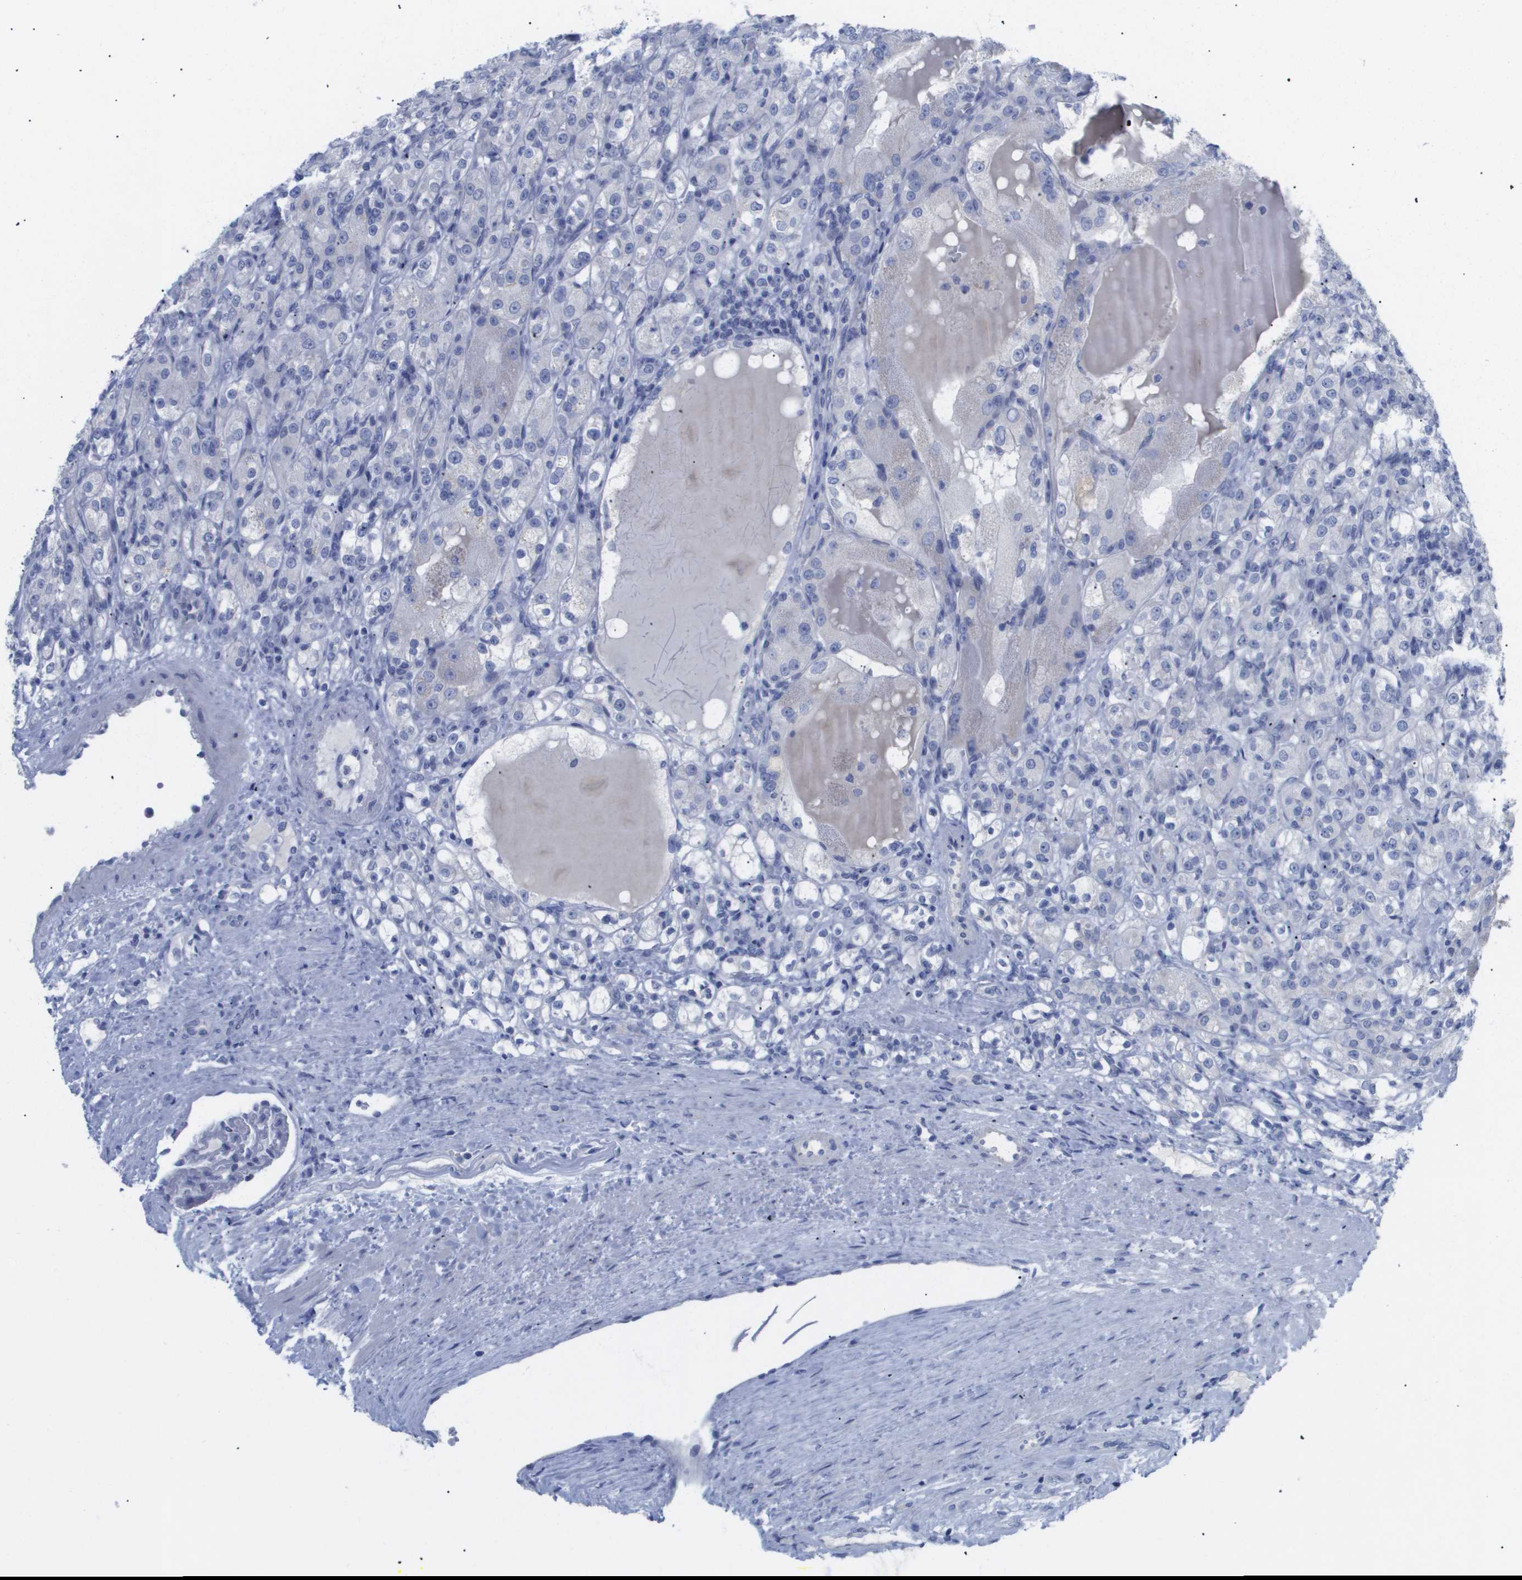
{"staining": {"intensity": "negative", "quantity": "none", "location": "none"}, "tissue": "renal cancer", "cell_type": "Tumor cells", "image_type": "cancer", "snomed": [{"axis": "morphology", "description": "Normal tissue, NOS"}, {"axis": "morphology", "description": "Adenocarcinoma, NOS"}, {"axis": "topography", "description": "Kidney"}], "caption": "DAB immunohistochemical staining of human renal cancer (adenocarcinoma) displays no significant positivity in tumor cells. (Stains: DAB (3,3'-diaminobenzidine) immunohistochemistry (IHC) with hematoxylin counter stain, Microscopy: brightfield microscopy at high magnification).", "gene": "CAV3", "patient": {"sex": "male", "age": 61}}